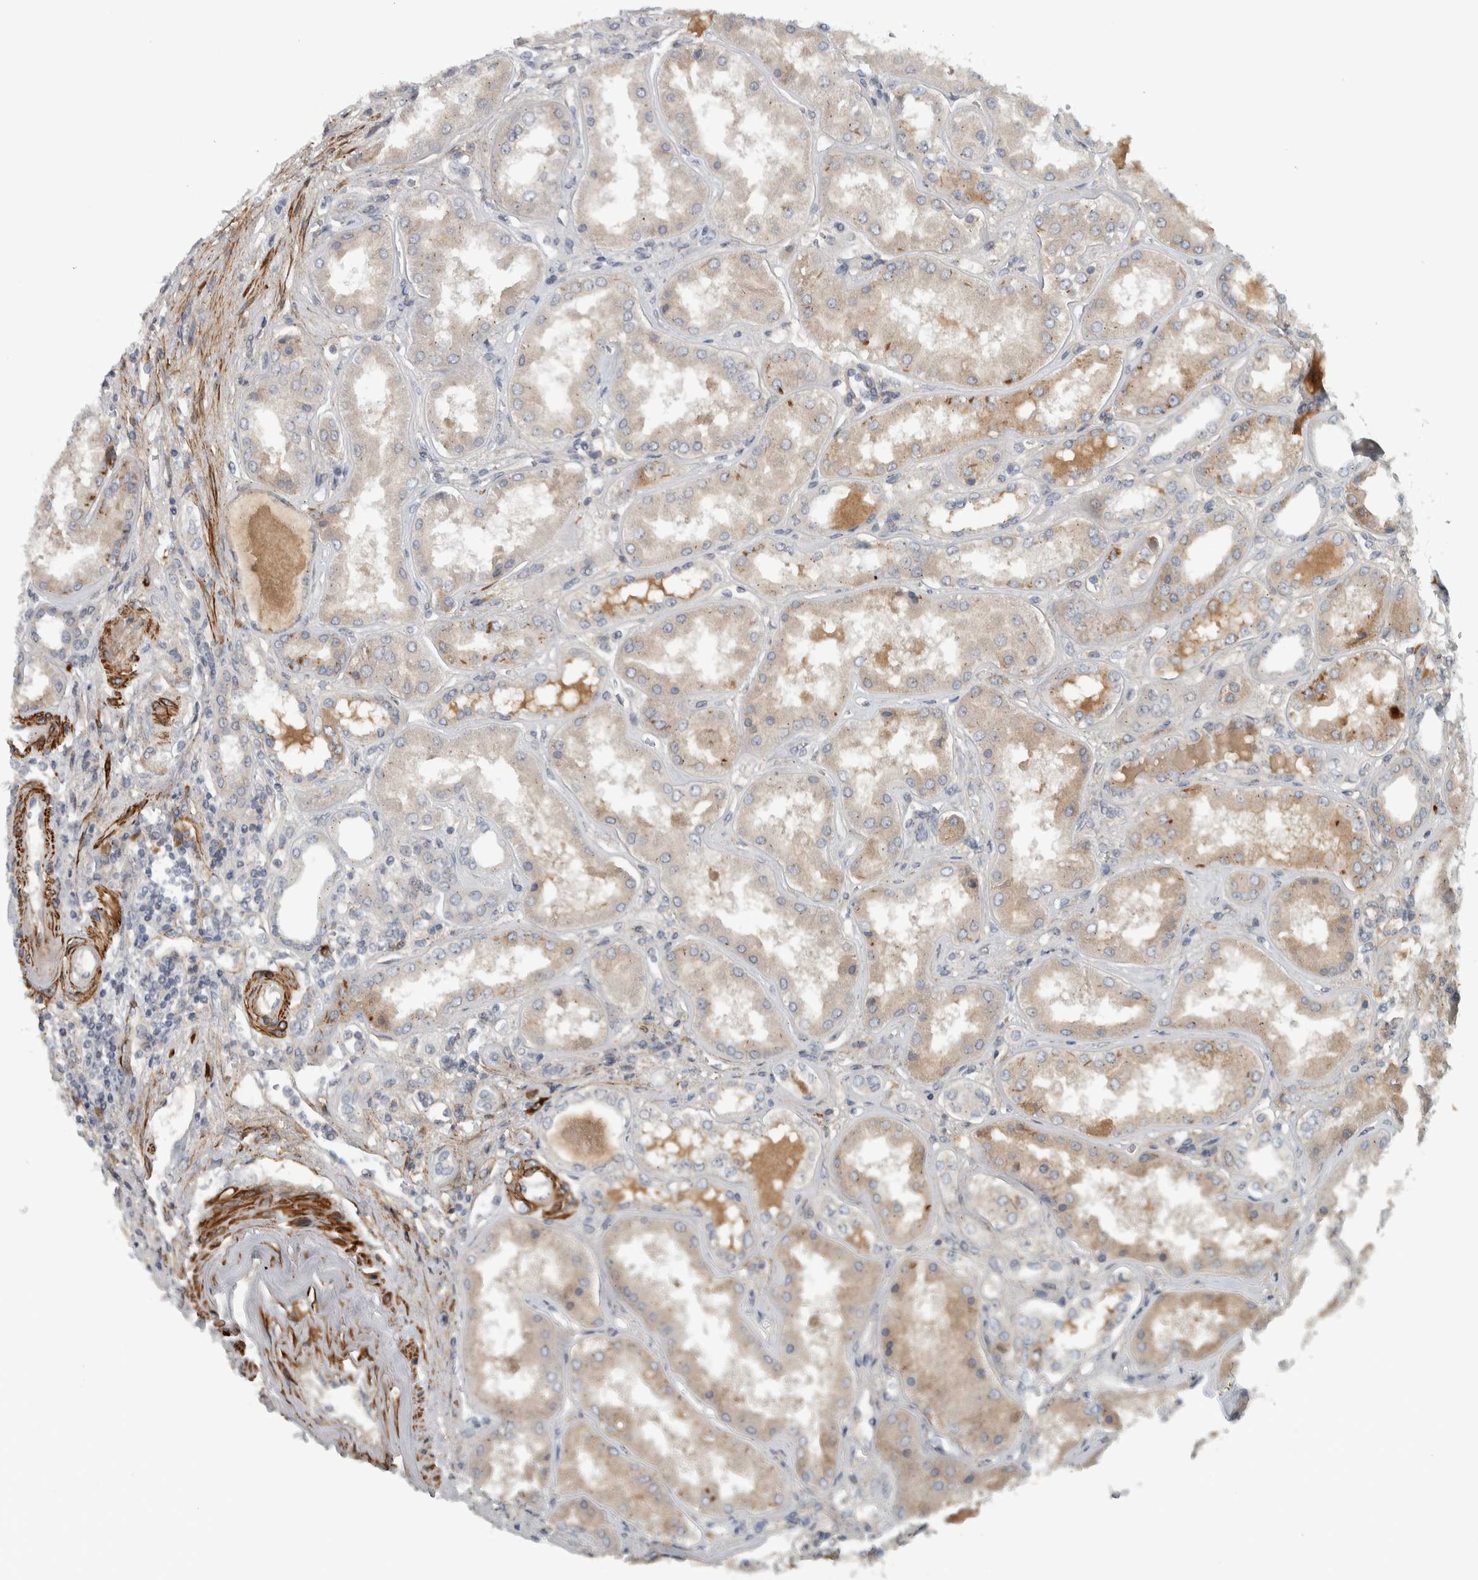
{"staining": {"intensity": "weak", "quantity": "<25%", "location": "cytoplasmic/membranous"}, "tissue": "kidney", "cell_type": "Cells in glomeruli", "image_type": "normal", "snomed": [{"axis": "morphology", "description": "Normal tissue, NOS"}, {"axis": "topography", "description": "Kidney"}], "caption": "DAB immunohistochemical staining of unremarkable human kidney reveals no significant positivity in cells in glomeruli. (Immunohistochemistry (ihc), brightfield microscopy, high magnification).", "gene": "LBHD1", "patient": {"sex": "female", "age": 56}}